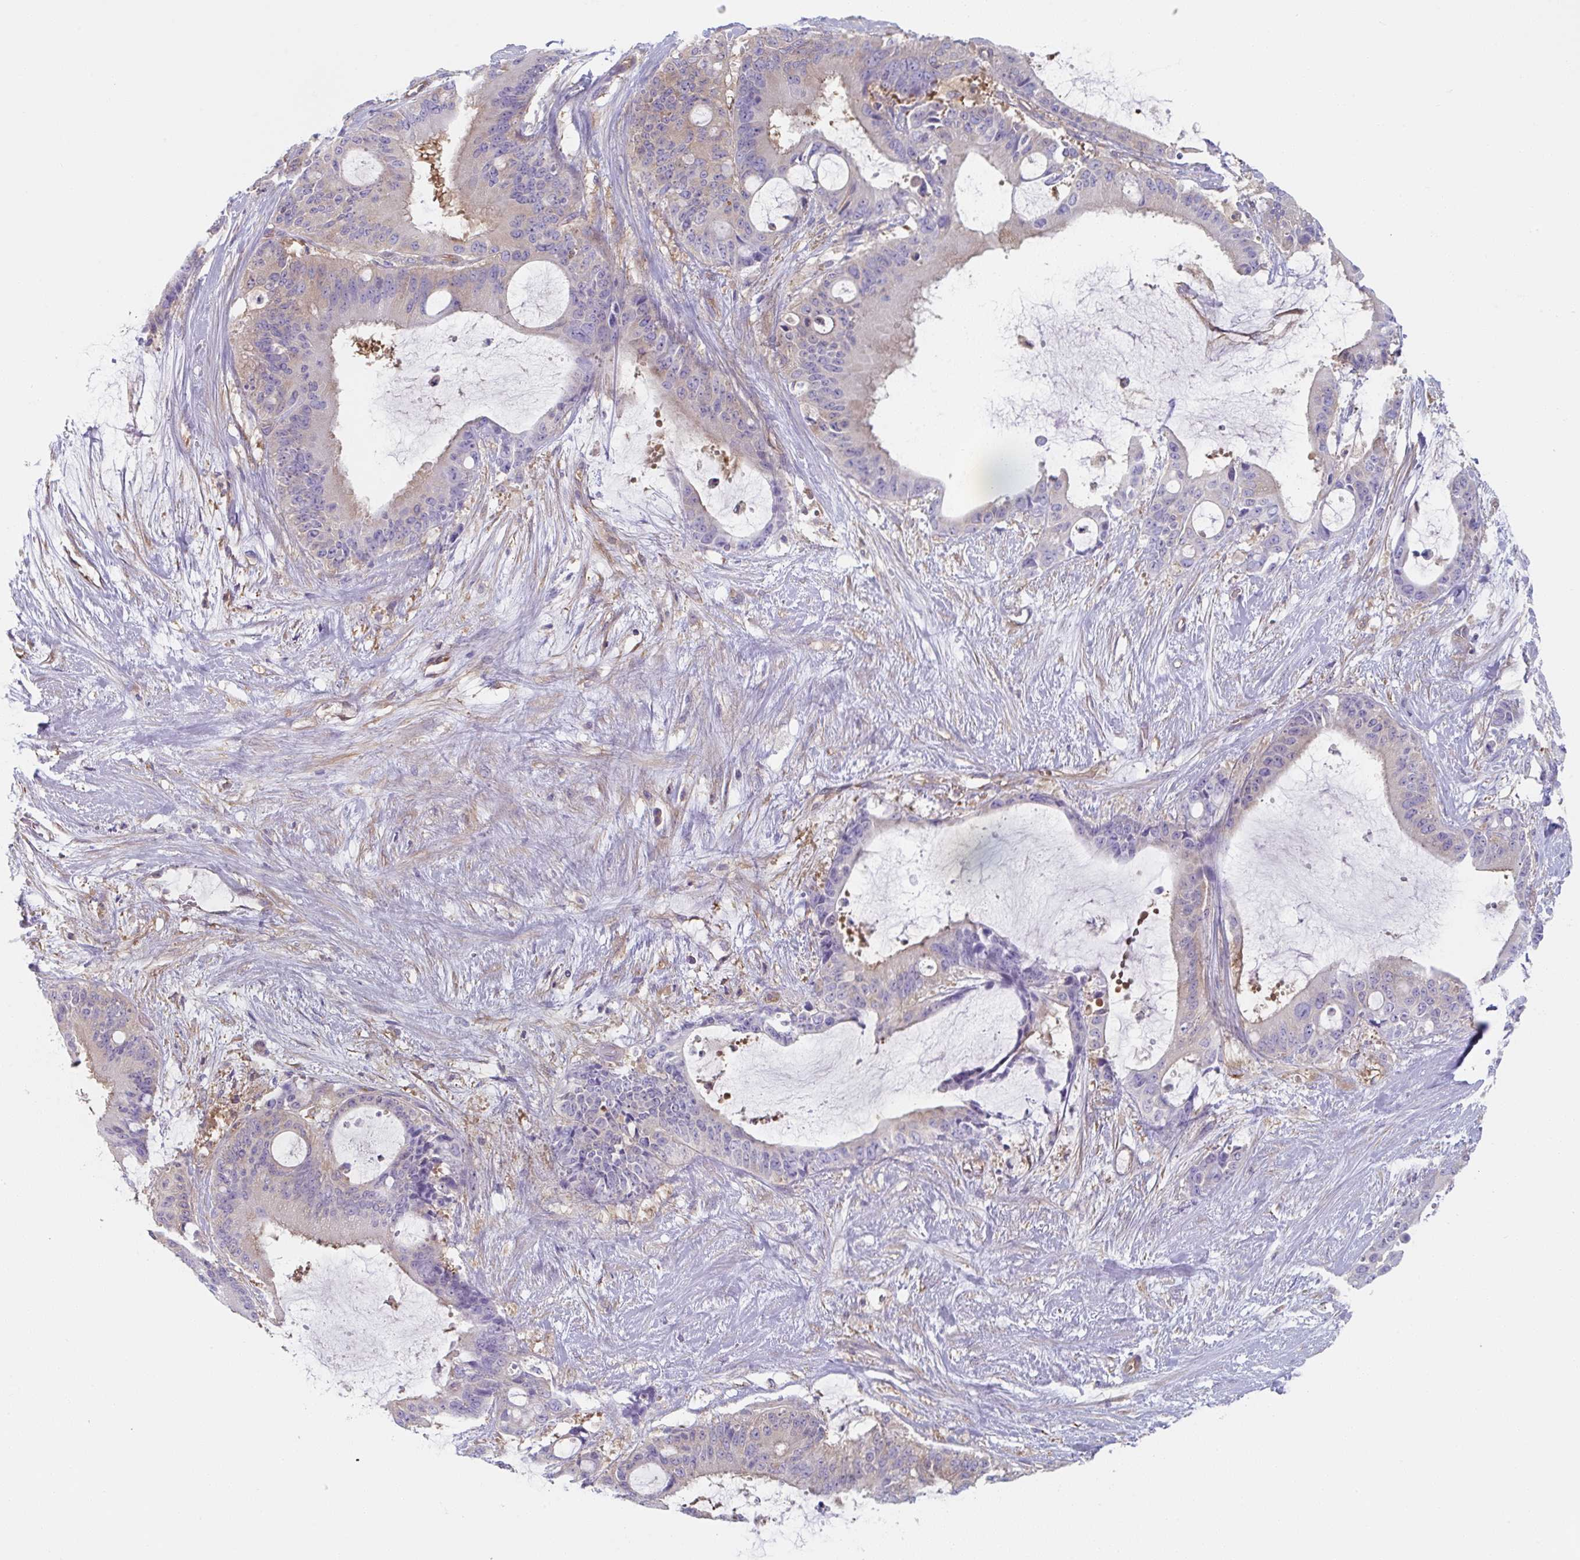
{"staining": {"intensity": "negative", "quantity": "none", "location": "none"}, "tissue": "liver cancer", "cell_type": "Tumor cells", "image_type": "cancer", "snomed": [{"axis": "morphology", "description": "Normal tissue, NOS"}, {"axis": "morphology", "description": "Cholangiocarcinoma"}, {"axis": "topography", "description": "Liver"}, {"axis": "topography", "description": "Peripheral nerve tissue"}], "caption": "Tumor cells show no significant positivity in cholangiocarcinoma (liver).", "gene": "AMPD2", "patient": {"sex": "female", "age": 73}}